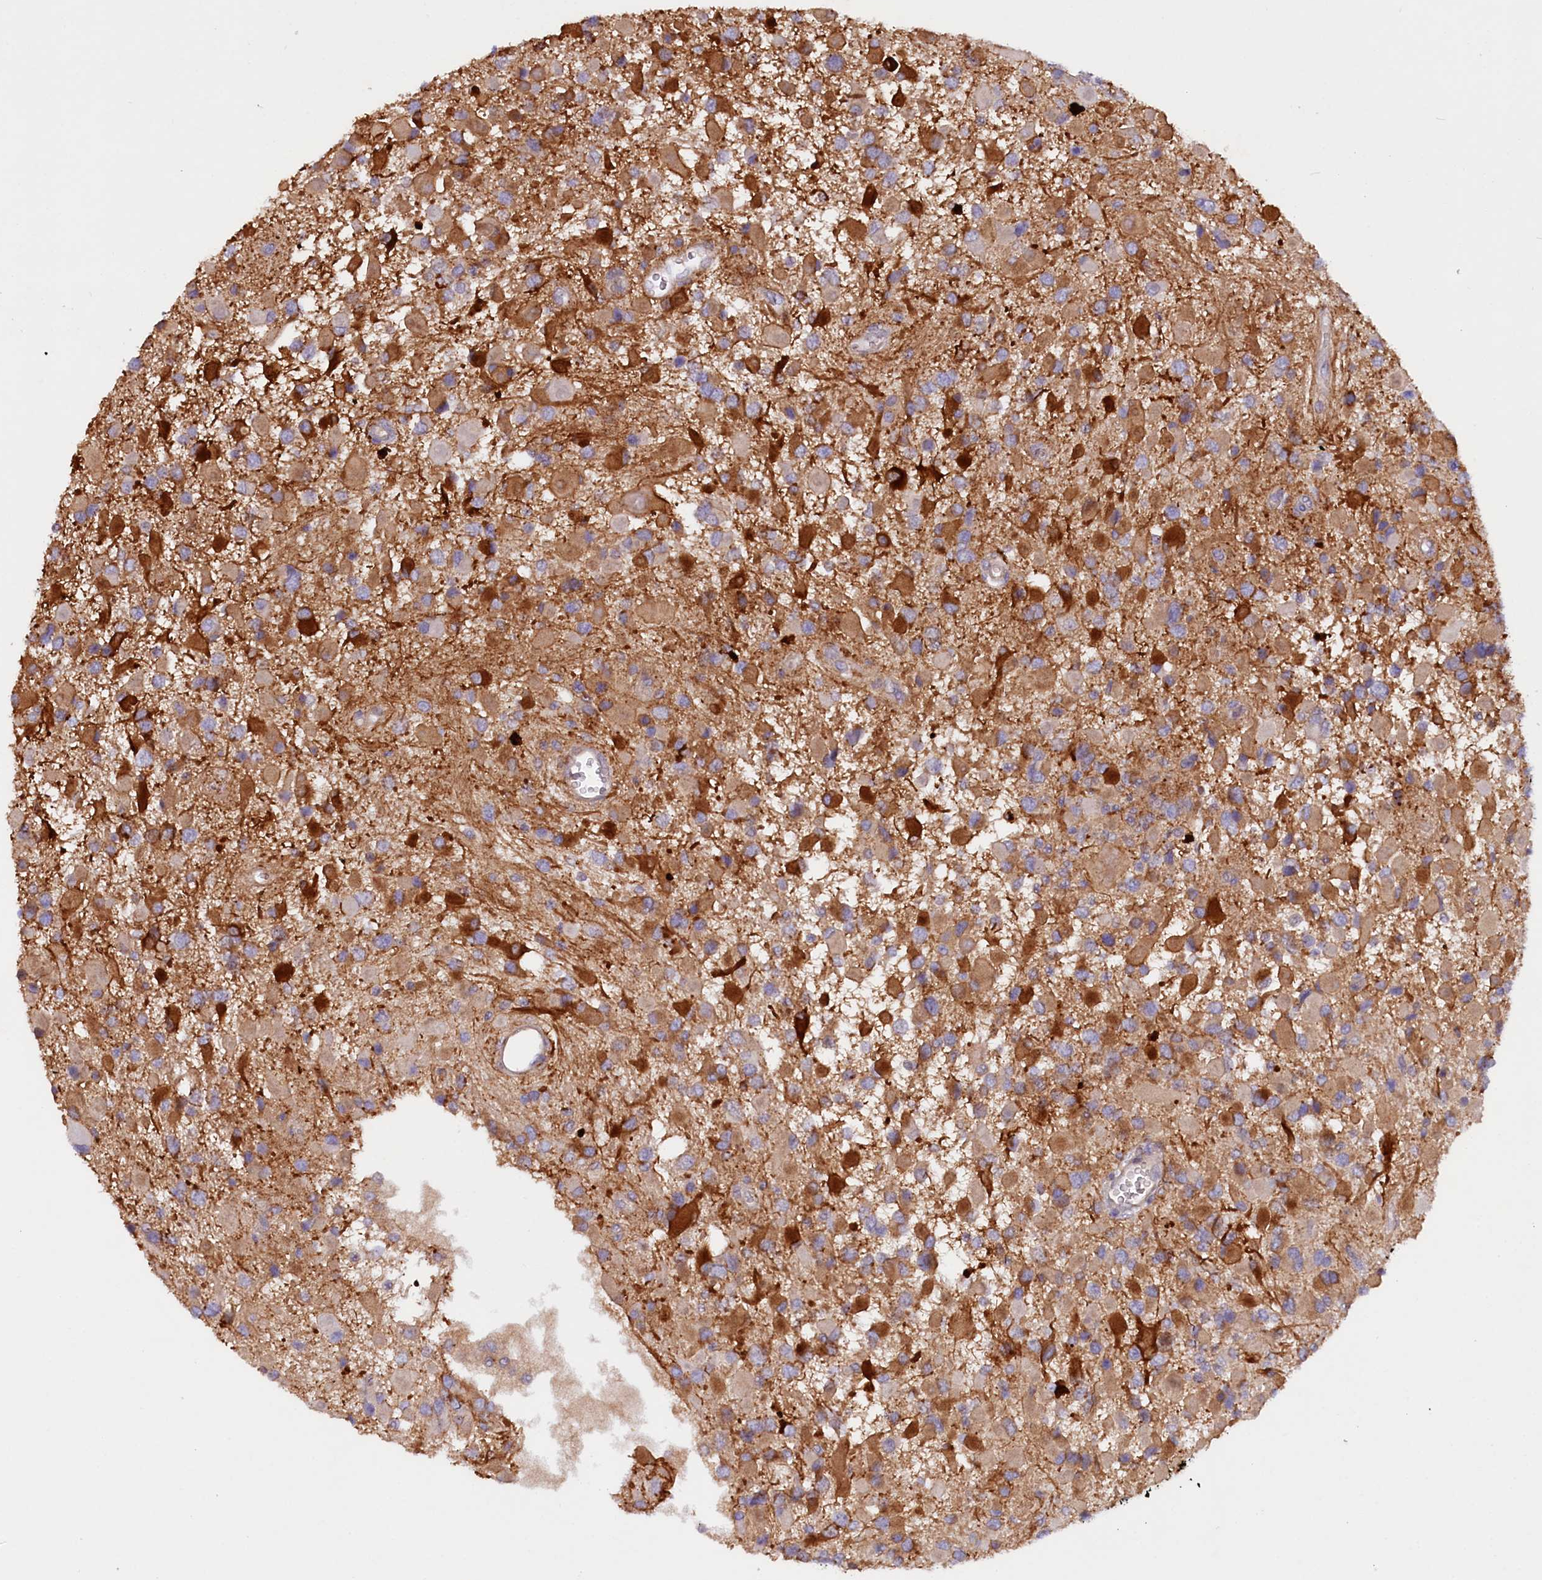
{"staining": {"intensity": "moderate", "quantity": "25%-75%", "location": "cytoplasmic/membranous"}, "tissue": "glioma", "cell_type": "Tumor cells", "image_type": "cancer", "snomed": [{"axis": "morphology", "description": "Glioma, malignant, High grade"}, {"axis": "topography", "description": "Brain"}], "caption": "High-power microscopy captured an immunohistochemistry micrograph of high-grade glioma (malignant), revealing moderate cytoplasmic/membranous positivity in about 25%-75% of tumor cells.", "gene": "ETFBKMT", "patient": {"sex": "male", "age": 53}}